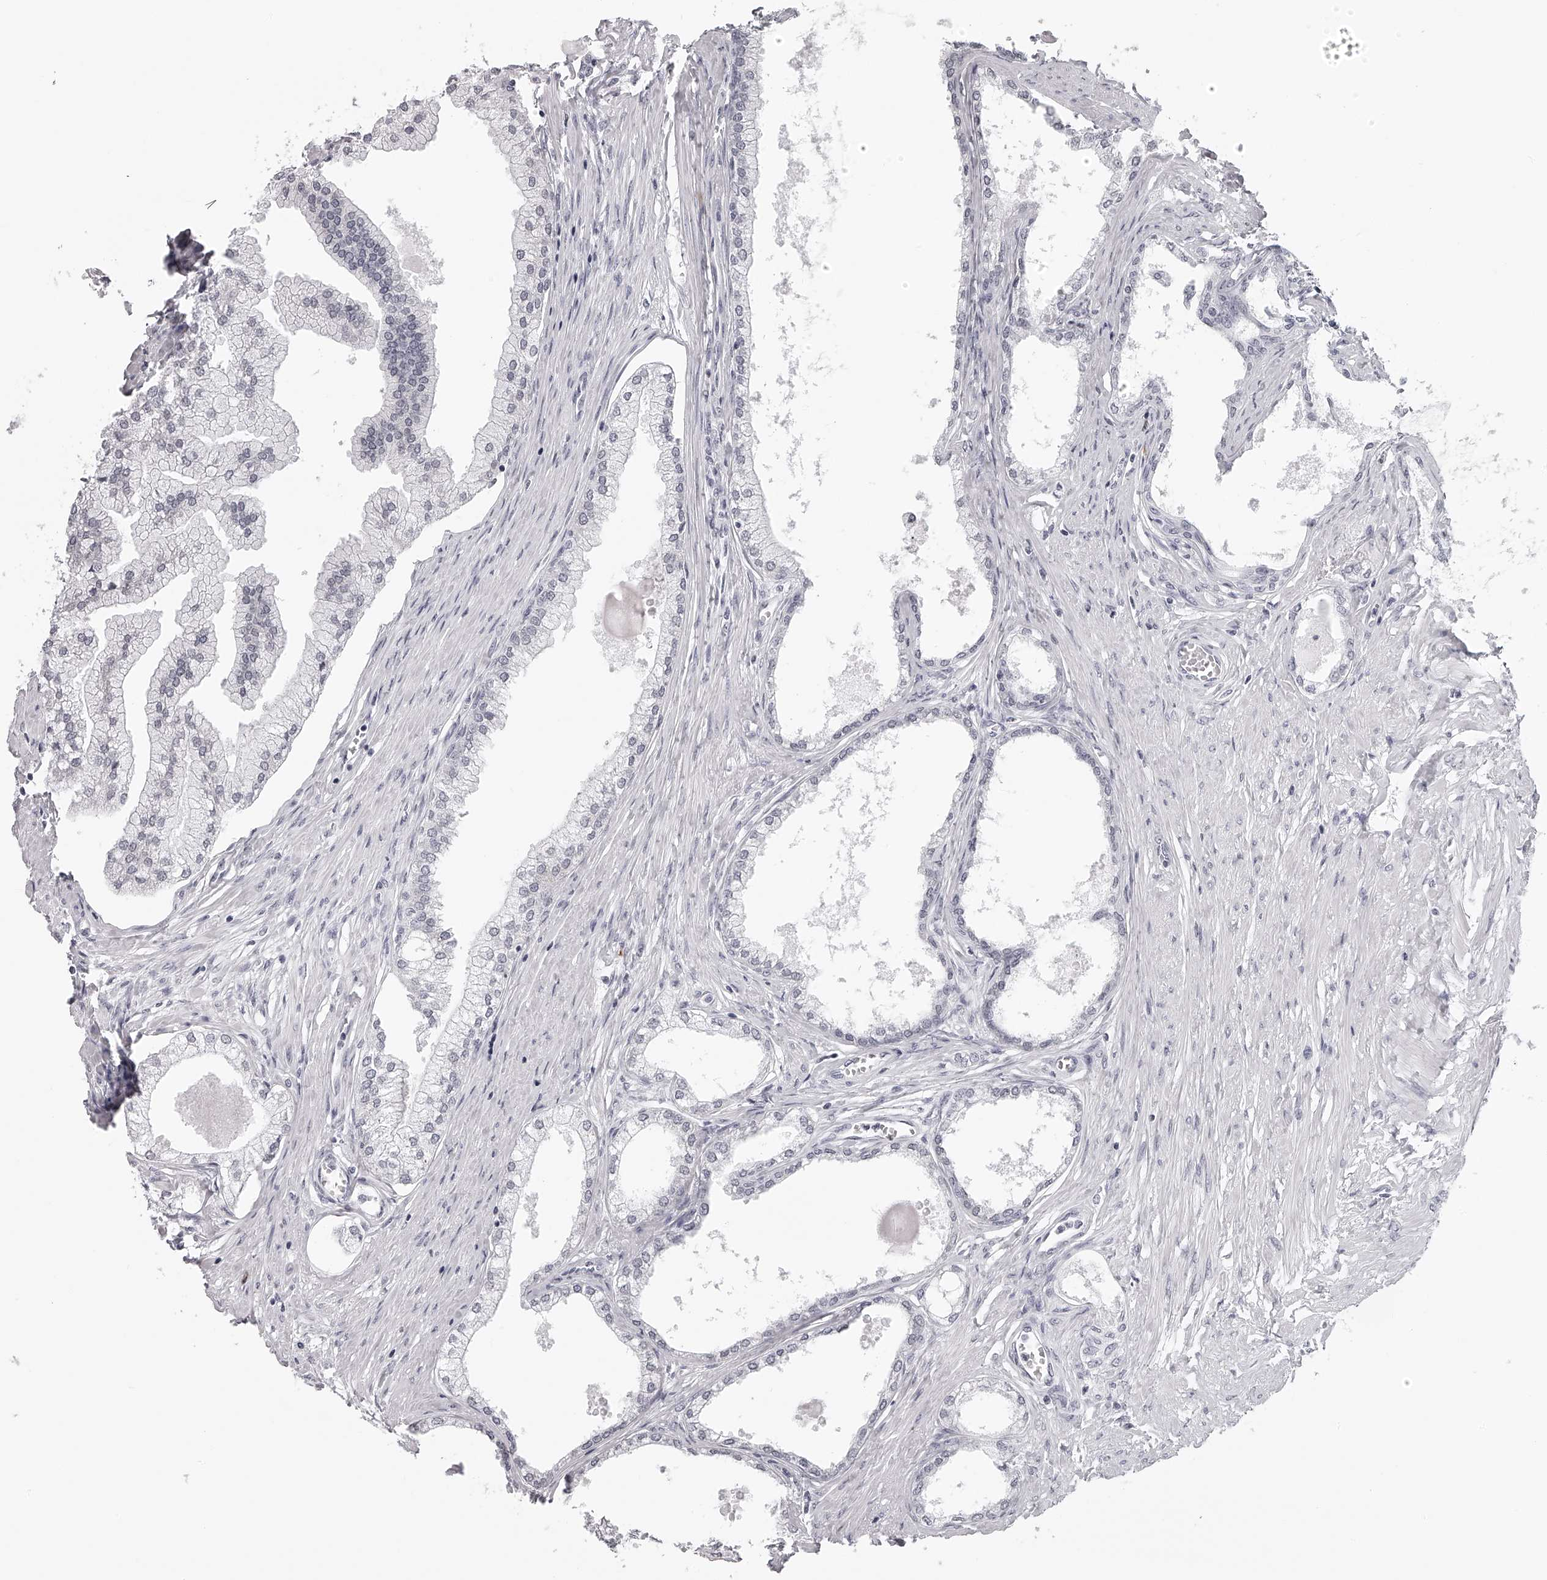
{"staining": {"intensity": "negative", "quantity": "none", "location": "none"}, "tissue": "prostate", "cell_type": "Glandular cells", "image_type": "normal", "snomed": [{"axis": "morphology", "description": "Normal tissue, NOS"}, {"axis": "morphology", "description": "Urothelial carcinoma, Low grade"}, {"axis": "topography", "description": "Urinary bladder"}, {"axis": "topography", "description": "Prostate"}], "caption": "This is a photomicrograph of immunohistochemistry (IHC) staining of benign prostate, which shows no positivity in glandular cells.", "gene": "SEC11C", "patient": {"sex": "male", "age": 60}}